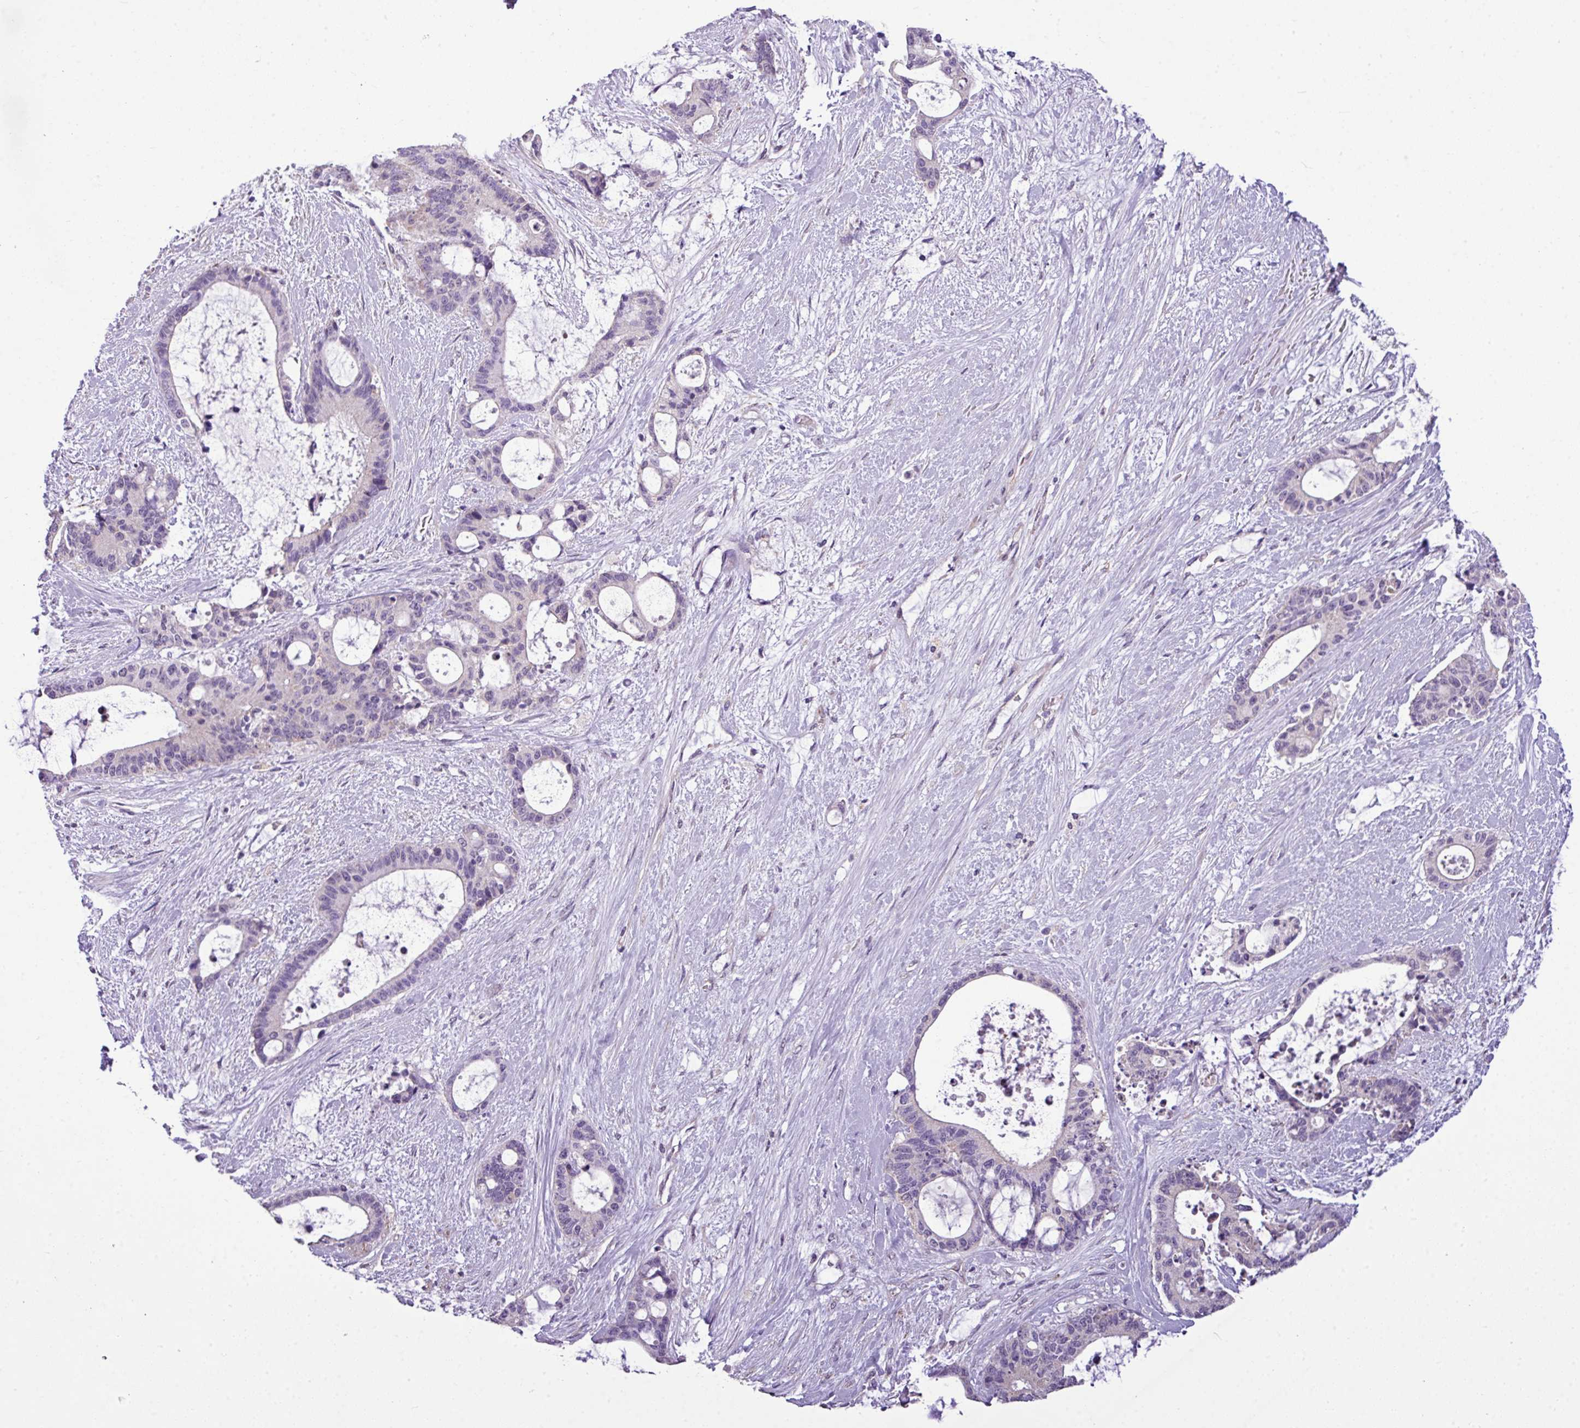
{"staining": {"intensity": "negative", "quantity": "none", "location": "none"}, "tissue": "liver cancer", "cell_type": "Tumor cells", "image_type": "cancer", "snomed": [{"axis": "morphology", "description": "Normal tissue, NOS"}, {"axis": "morphology", "description": "Cholangiocarcinoma"}, {"axis": "topography", "description": "Liver"}, {"axis": "topography", "description": "Peripheral nerve tissue"}], "caption": "DAB immunohistochemical staining of liver cancer (cholangiocarcinoma) reveals no significant staining in tumor cells.", "gene": "ALDH2", "patient": {"sex": "female", "age": 73}}